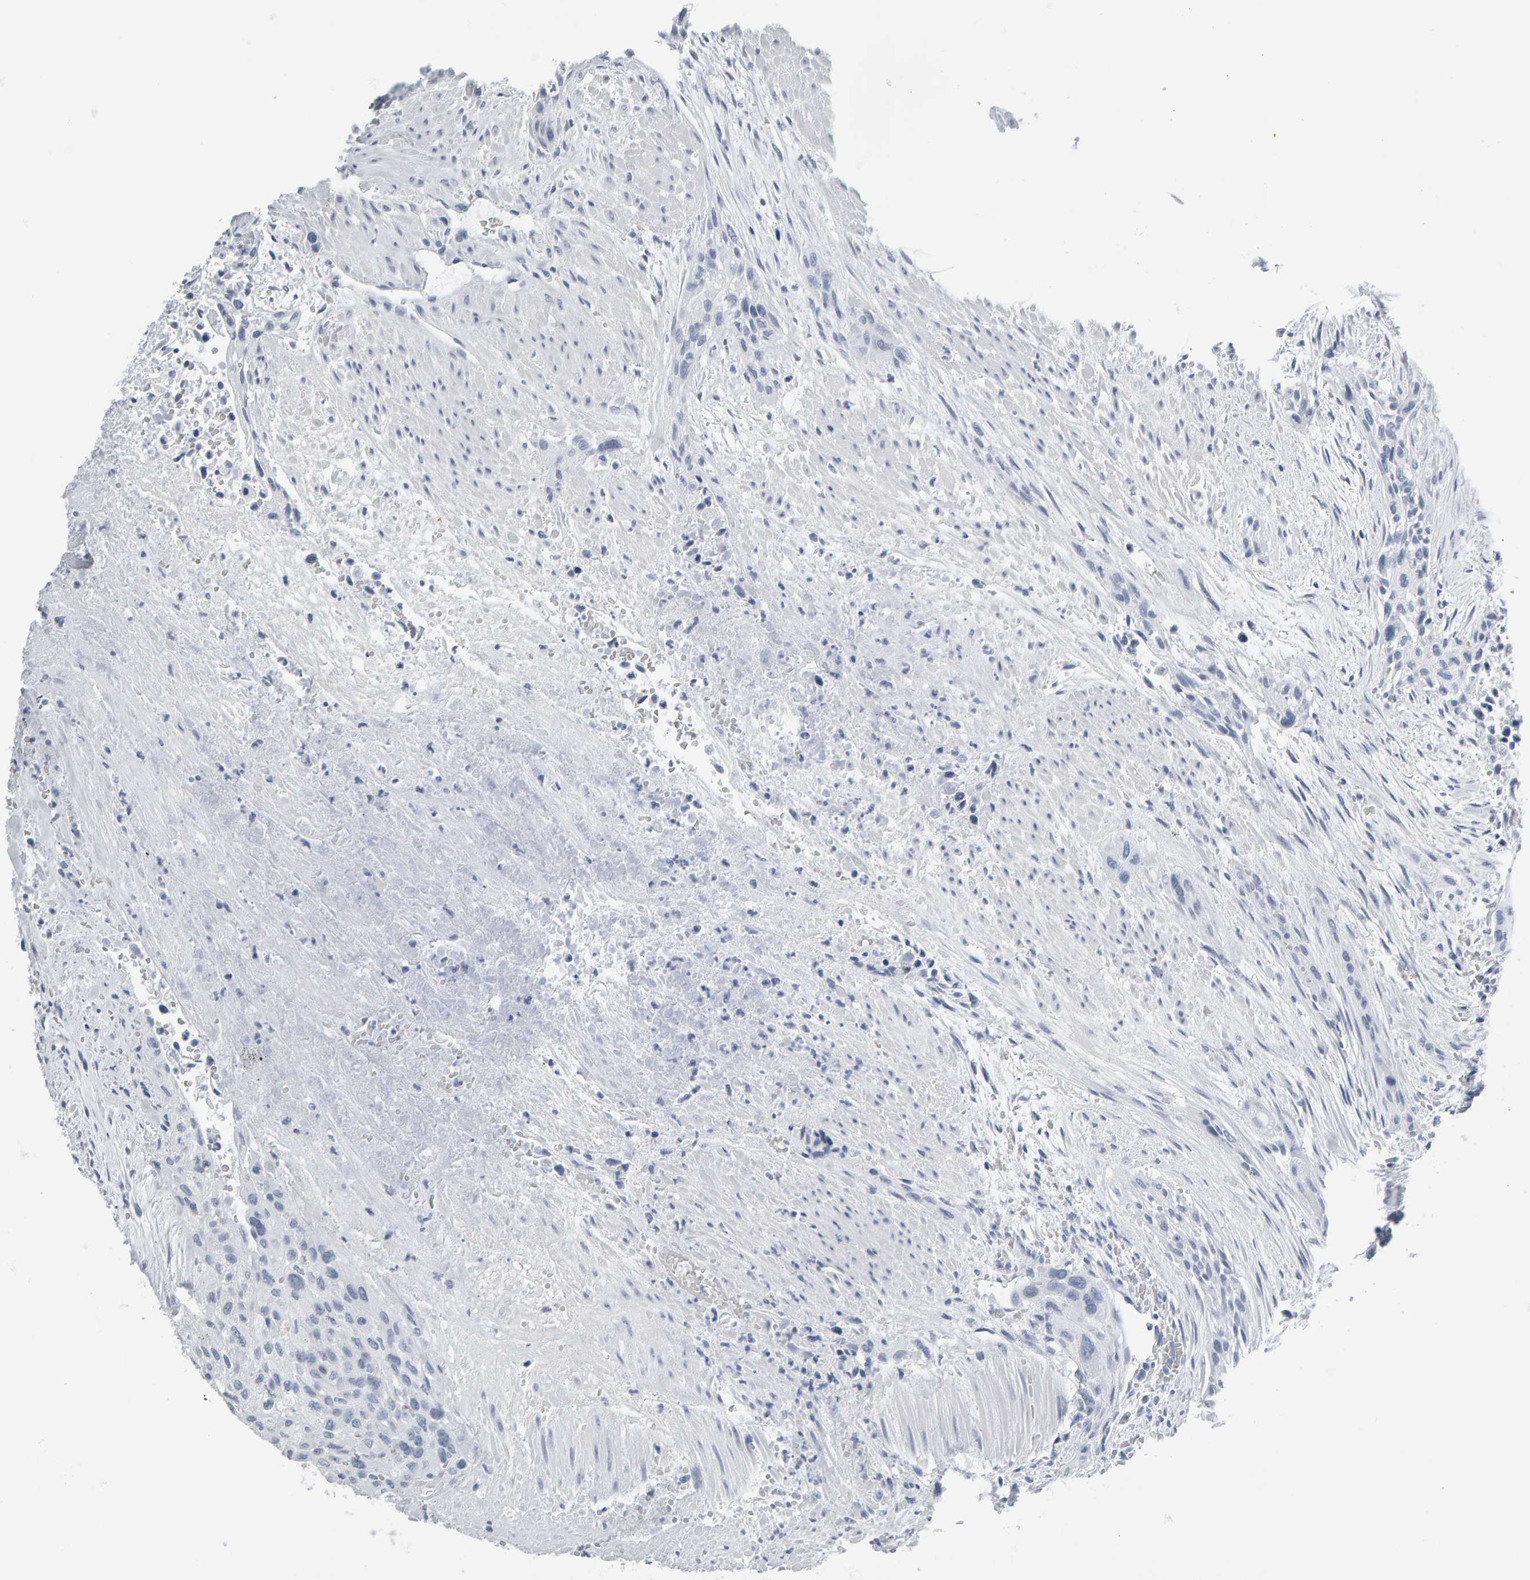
{"staining": {"intensity": "negative", "quantity": "none", "location": "none"}, "tissue": "urothelial cancer", "cell_type": "Tumor cells", "image_type": "cancer", "snomed": [{"axis": "morphology", "description": "Urothelial carcinoma, High grade"}, {"axis": "topography", "description": "Urinary bladder"}], "caption": "High magnification brightfield microscopy of high-grade urothelial carcinoma stained with DAB (3,3'-diaminobenzidine) (brown) and counterstained with hematoxylin (blue): tumor cells show no significant positivity.", "gene": "SPACA3", "patient": {"sex": "male", "age": 35}}